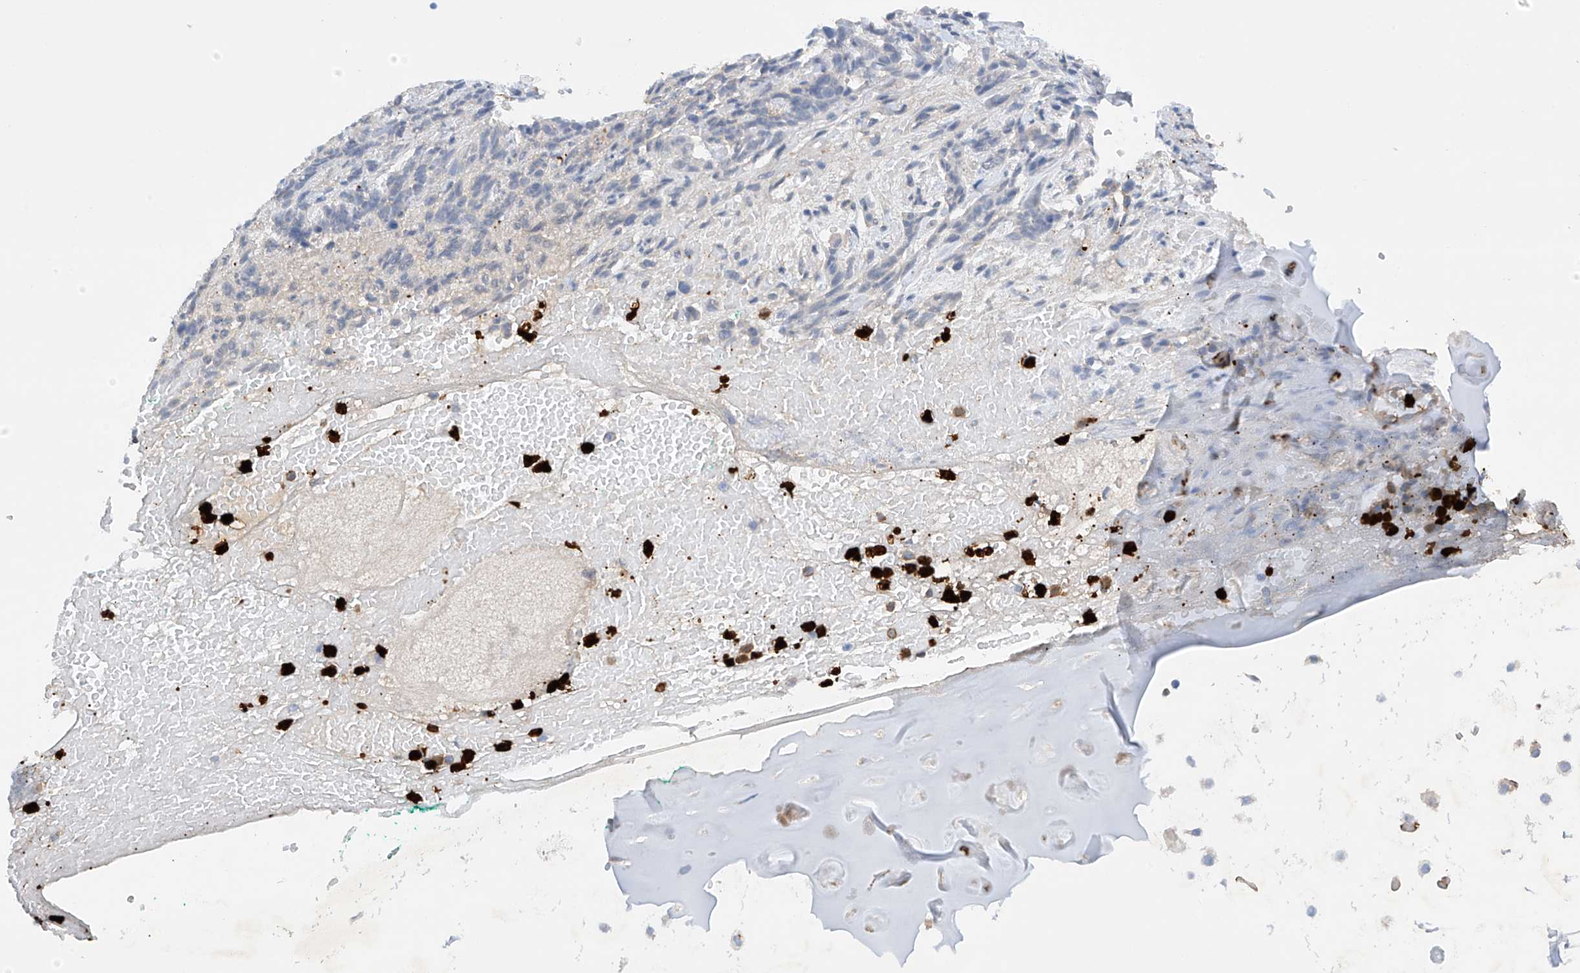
{"staining": {"intensity": "negative", "quantity": "none", "location": "none"}, "tissue": "adipose tissue", "cell_type": "Adipocytes", "image_type": "normal", "snomed": [{"axis": "morphology", "description": "Normal tissue, NOS"}, {"axis": "morphology", "description": "Basal cell carcinoma"}, {"axis": "topography", "description": "Cartilage tissue"}, {"axis": "topography", "description": "Nasopharynx"}, {"axis": "topography", "description": "Oral tissue"}], "caption": "A high-resolution micrograph shows immunohistochemistry (IHC) staining of normal adipose tissue, which displays no significant positivity in adipocytes.", "gene": "PHACTR2", "patient": {"sex": "female", "age": 77}}